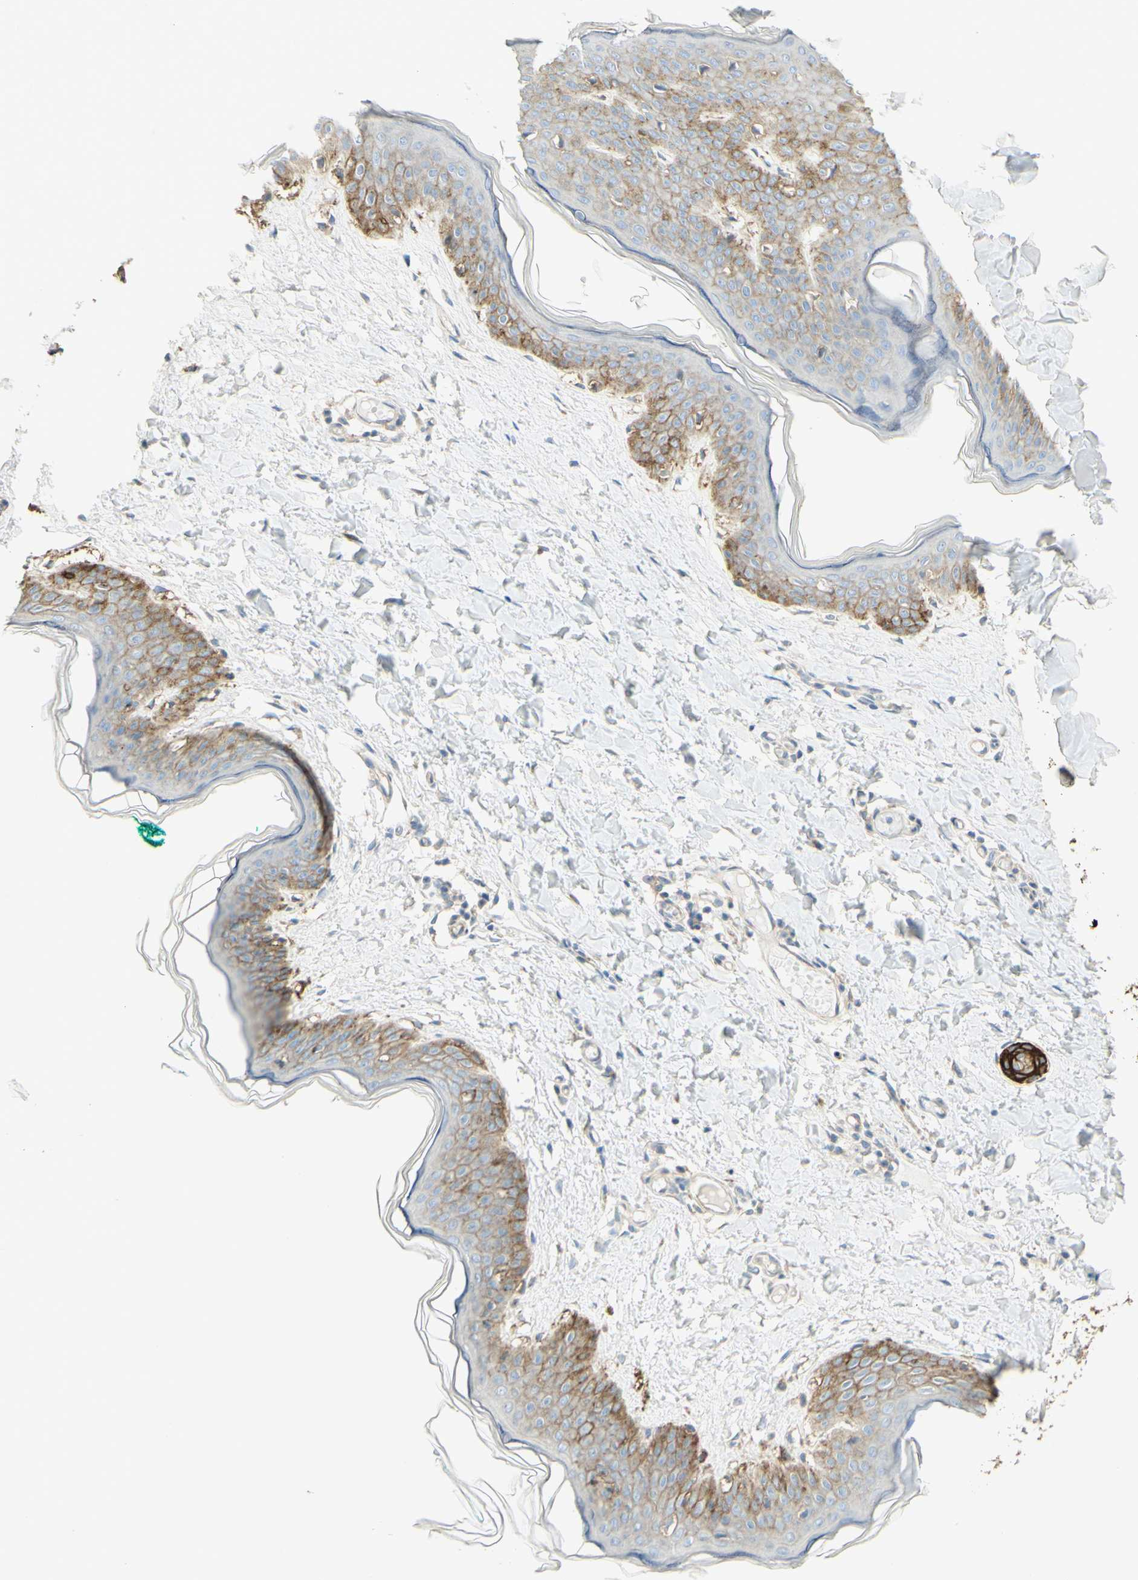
{"staining": {"intensity": "negative", "quantity": "none", "location": "none"}, "tissue": "skin", "cell_type": "Fibroblasts", "image_type": "normal", "snomed": [{"axis": "morphology", "description": "Normal tissue, NOS"}, {"axis": "topography", "description": "Skin"}], "caption": "DAB immunohistochemical staining of unremarkable human skin shows no significant positivity in fibroblasts. (Stains: DAB immunohistochemistry with hematoxylin counter stain, Microscopy: brightfield microscopy at high magnification).", "gene": "RNF149", "patient": {"sex": "female", "age": 17}}